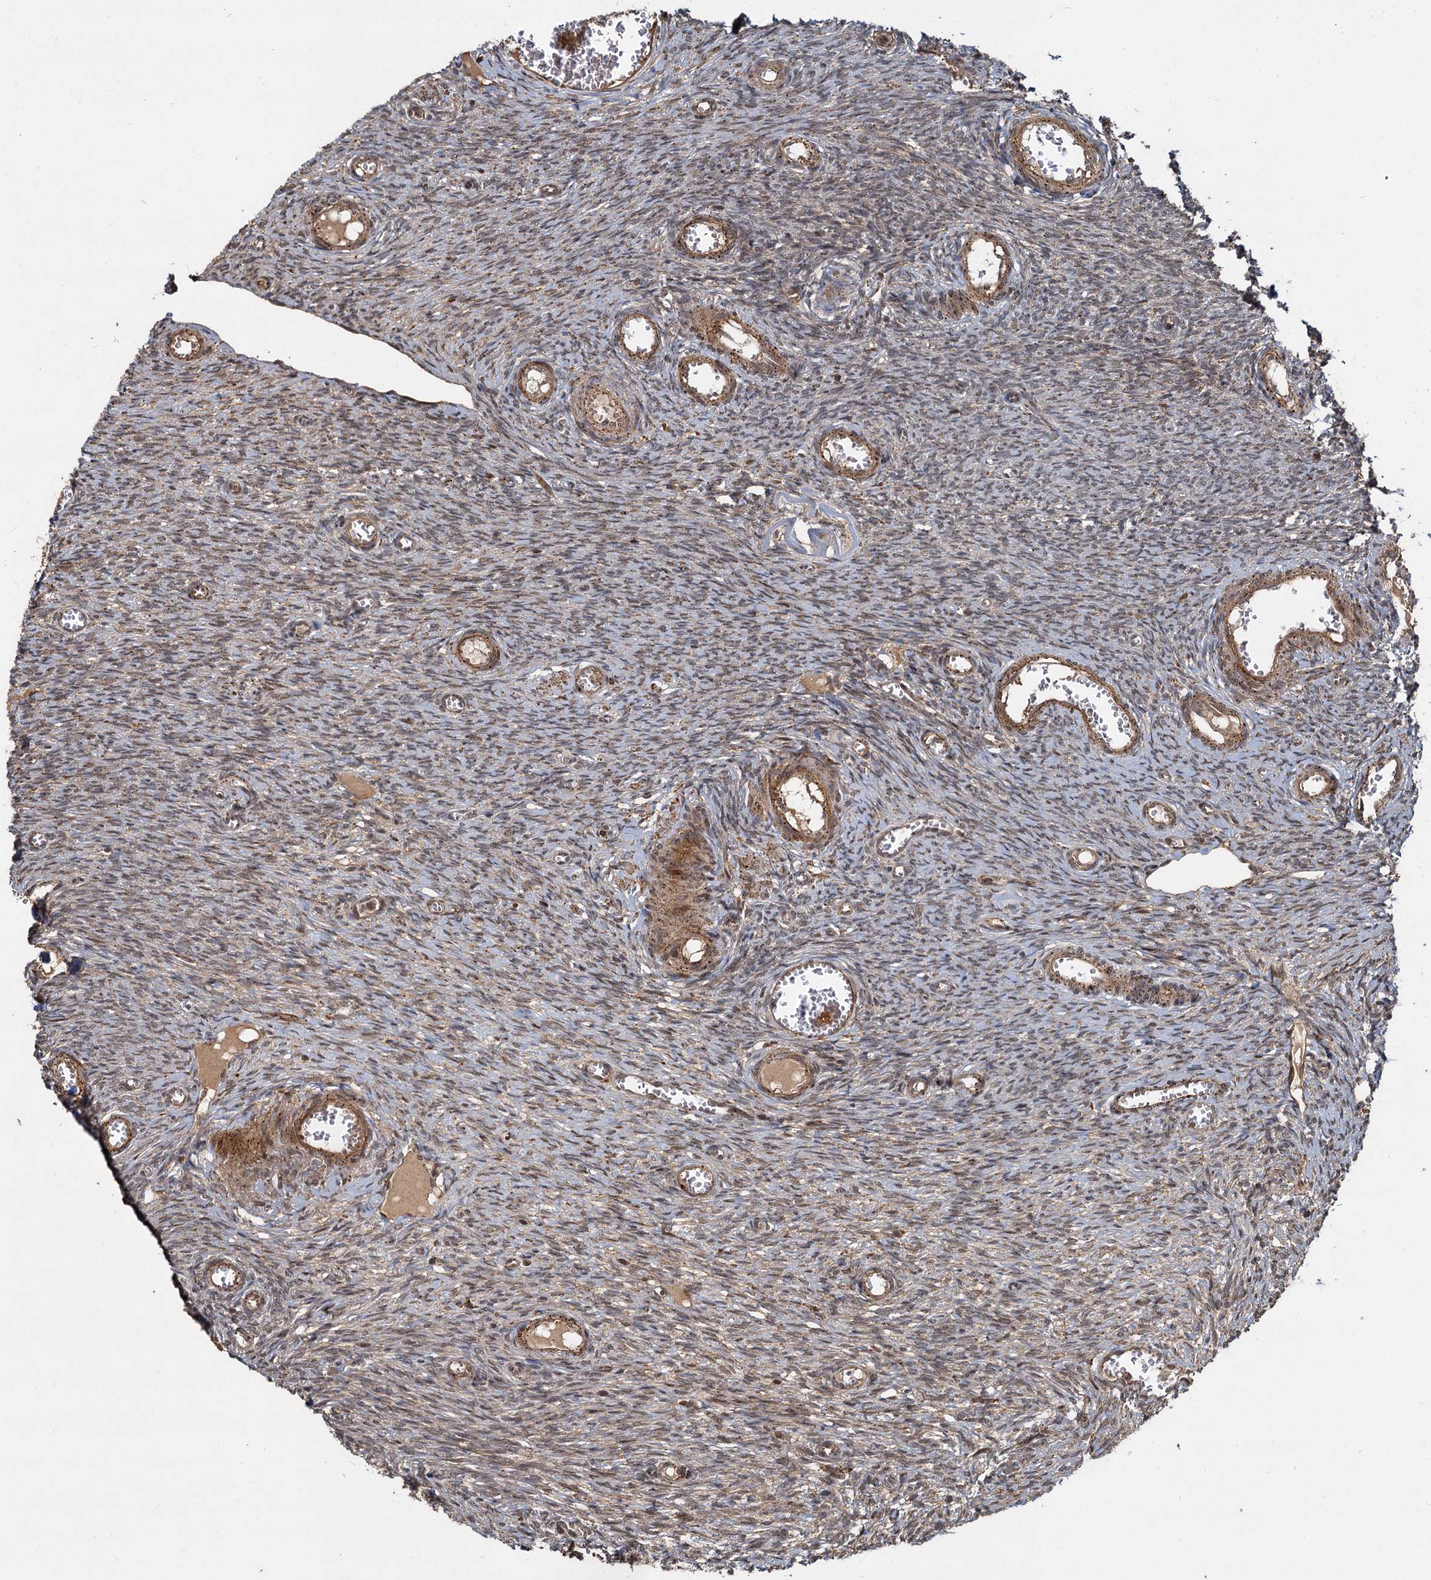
{"staining": {"intensity": "weak", "quantity": "25%-75%", "location": "cytoplasmic/membranous,nuclear"}, "tissue": "ovary", "cell_type": "Ovarian stroma cells", "image_type": "normal", "snomed": [{"axis": "morphology", "description": "Normal tissue, NOS"}, {"axis": "topography", "description": "Ovary"}], "caption": "The image shows staining of normal ovary, revealing weak cytoplasmic/membranous,nuclear protein expression (brown color) within ovarian stroma cells. The protein of interest is shown in brown color, while the nuclei are stained blue.", "gene": "TRIM23", "patient": {"sex": "female", "age": 44}}